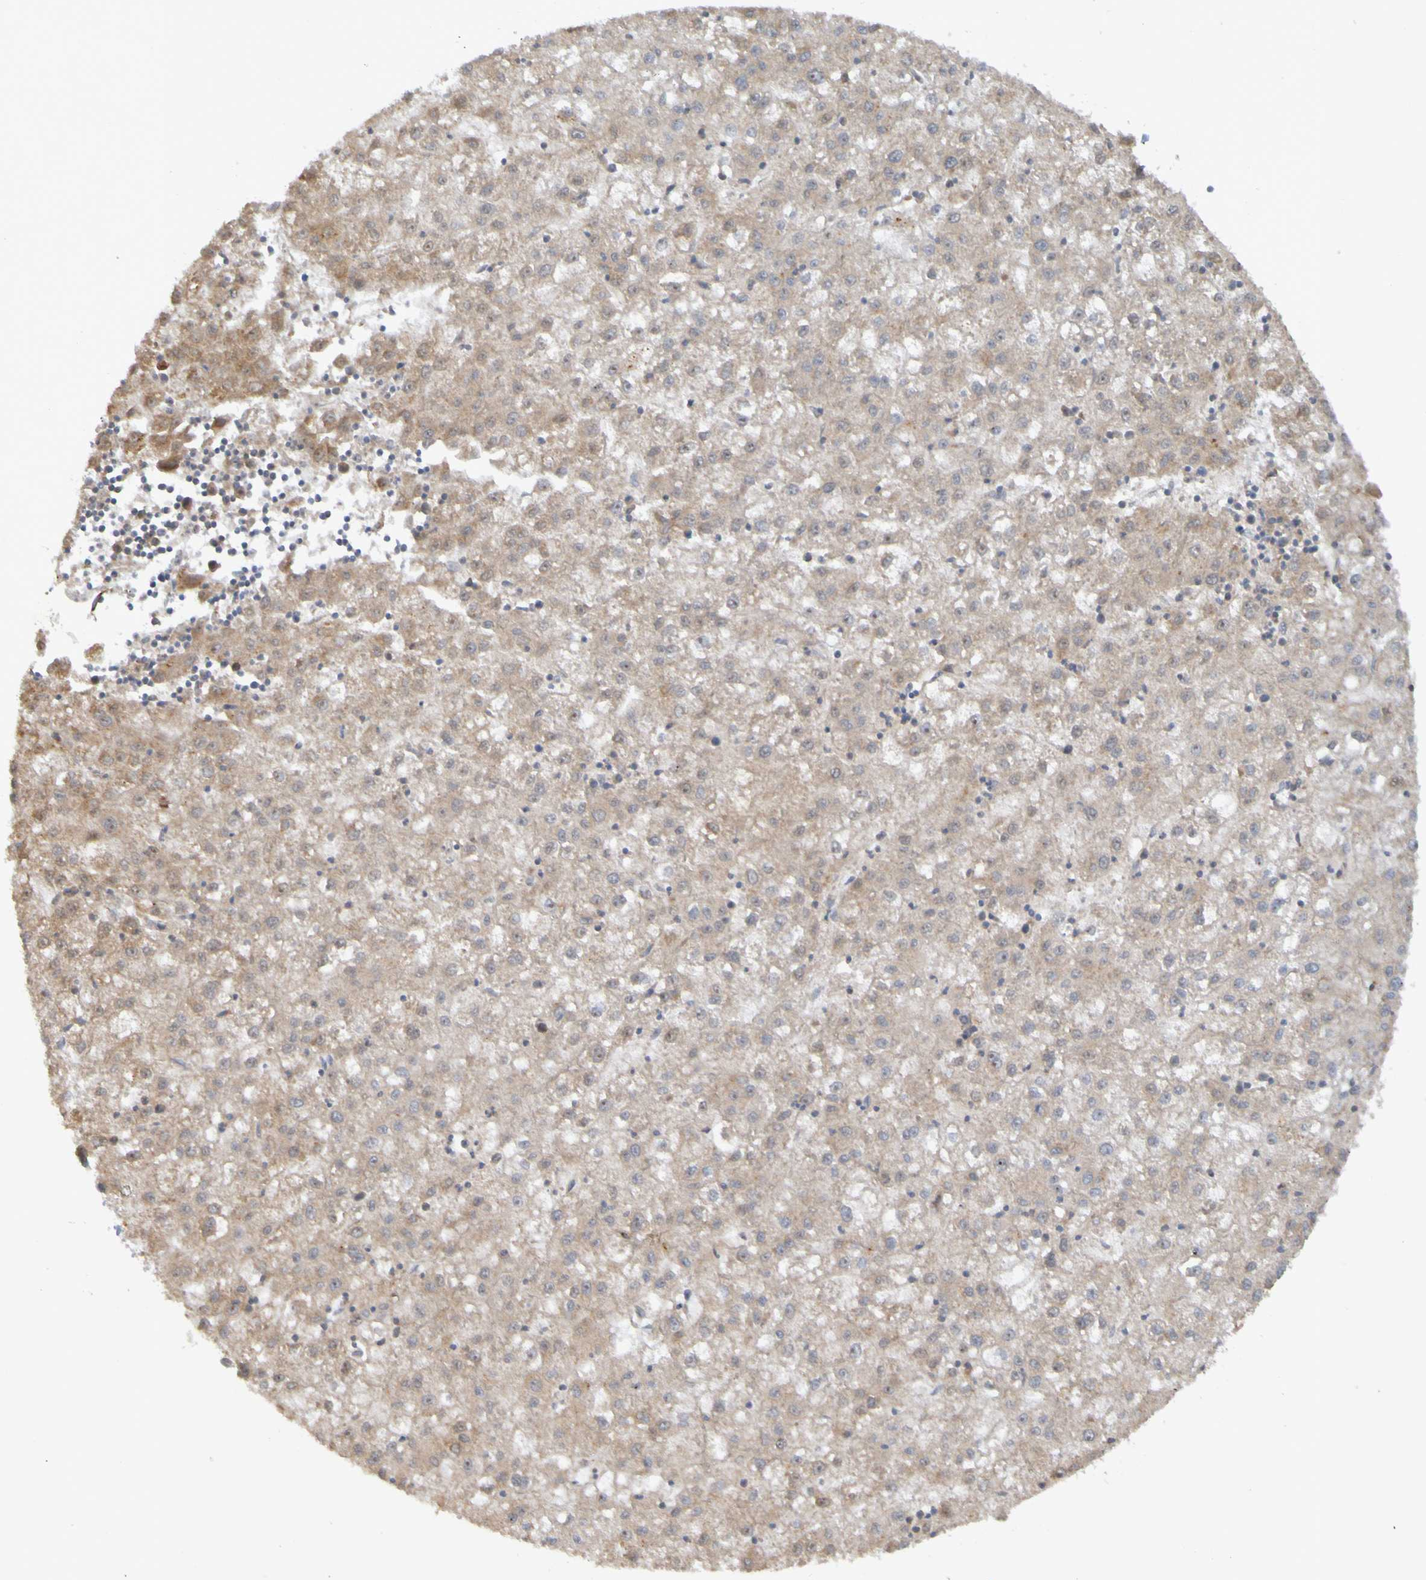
{"staining": {"intensity": "weak", "quantity": ">75%", "location": "cytoplasmic/membranous"}, "tissue": "liver cancer", "cell_type": "Tumor cells", "image_type": "cancer", "snomed": [{"axis": "morphology", "description": "Carcinoma, Hepatocellular, NOS"}, {"axis": "topography", "description": "Liver"}], "caption": "Liver cancer (hepatocellular carcinoma) stained with immunohistochemistry reveals weak cytoplasmic/membranous positivity in approximately >75% of tumor cells. The staining was performed using DAB to visualize the protein expression in brown, while the nuclei were stained in blue with hematoxylin (Magnification: 20x).", "gene": "TMBIM1", "patient": {"sex": "male", "age": 72}}